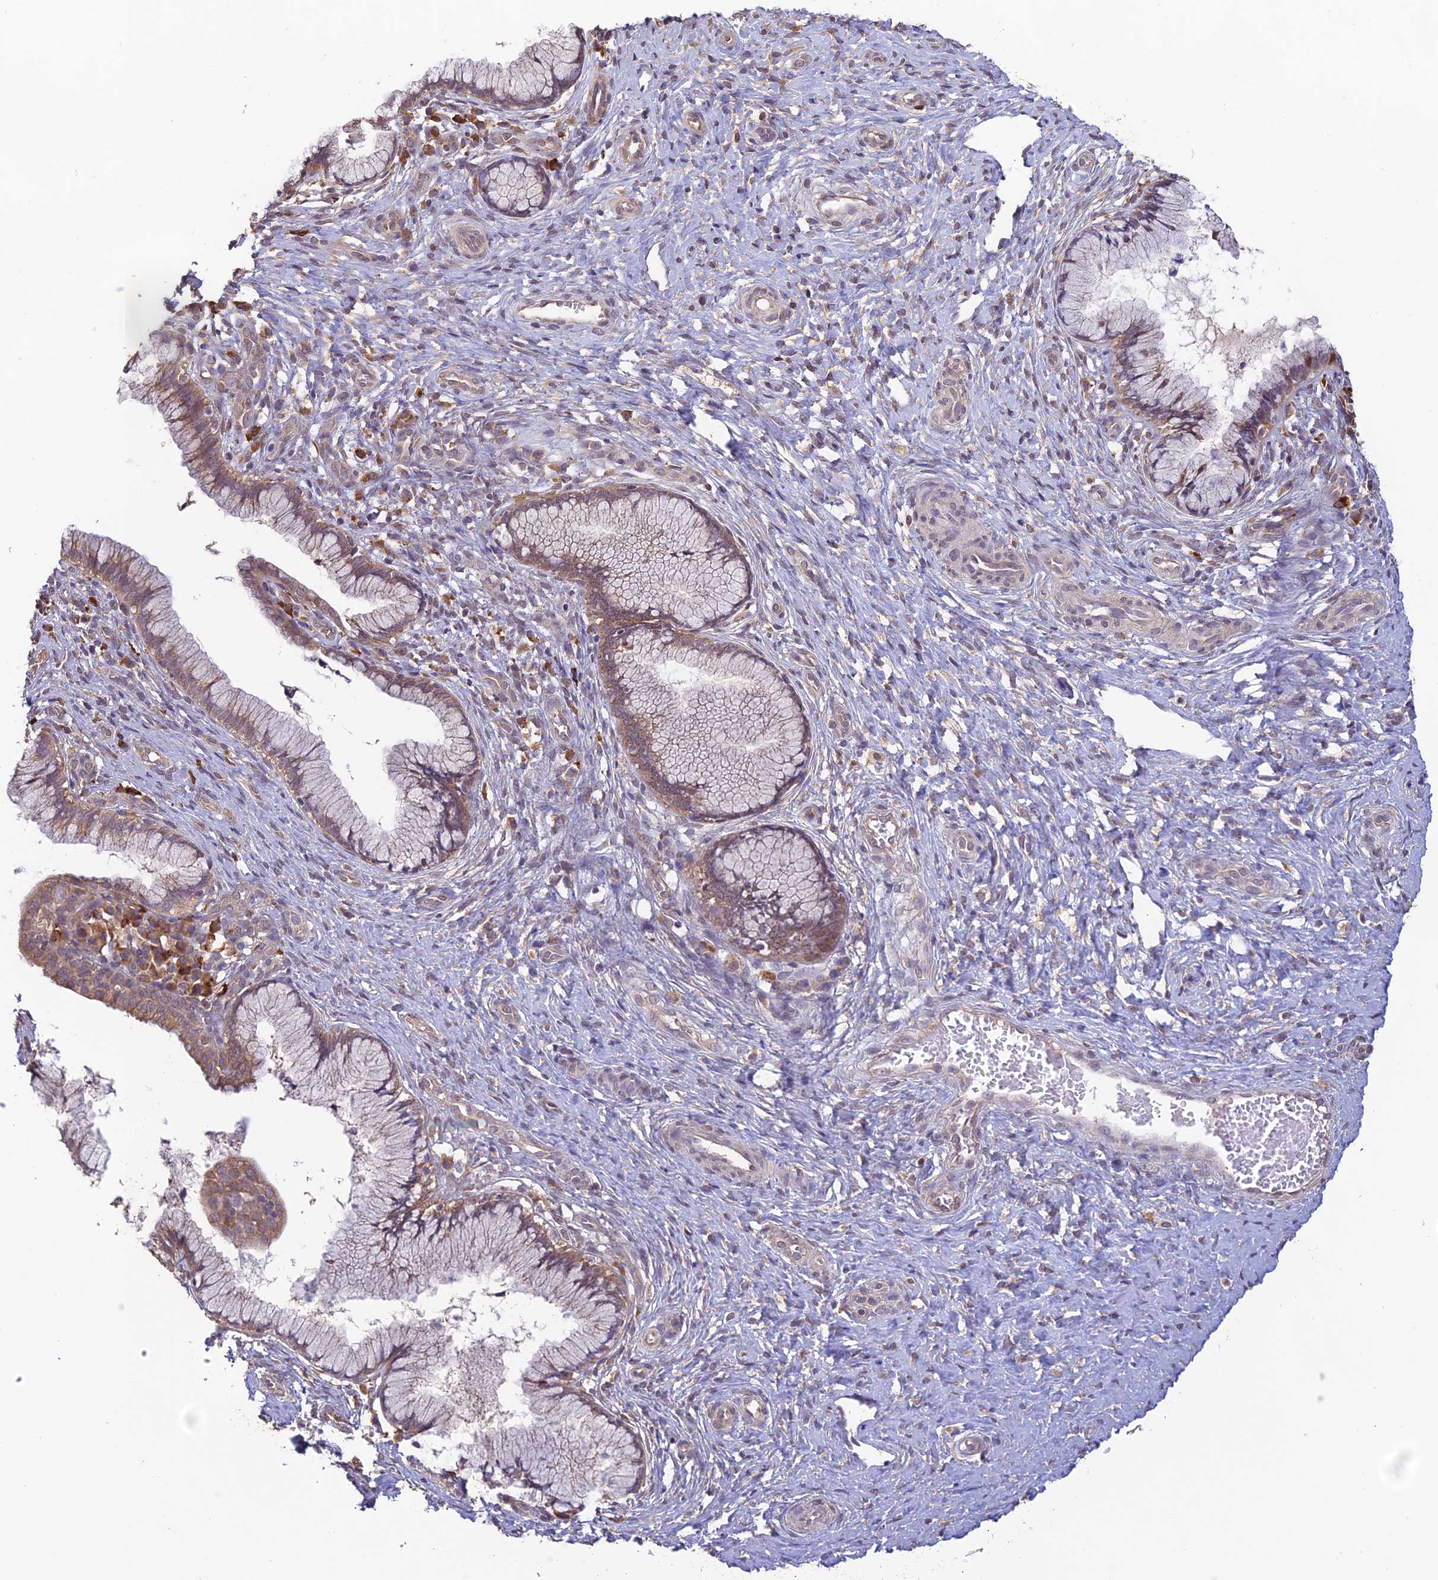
{"staining": {"intensity": "moderate", "quantity": ">75%", "location": "cytoplasmic/membranous"}, "tissue": "cervix", "cell_type": "Glandular cells", "image_type": "normal", "snomed": [{"axis": "morphology", "description": "Normal tissue, NOS"}, {"axis": "topography", "description": "Cervix"}], "caption": "Protein staining of unremarkable cervix reveals moderate cytoplasmic/membranous expression in about >75% of glandular cells. (Brightfield microscopy of DAB IHC at high magnification).", "gene": "MRNIP", "patient": {"sex": "female", "age": 36}}